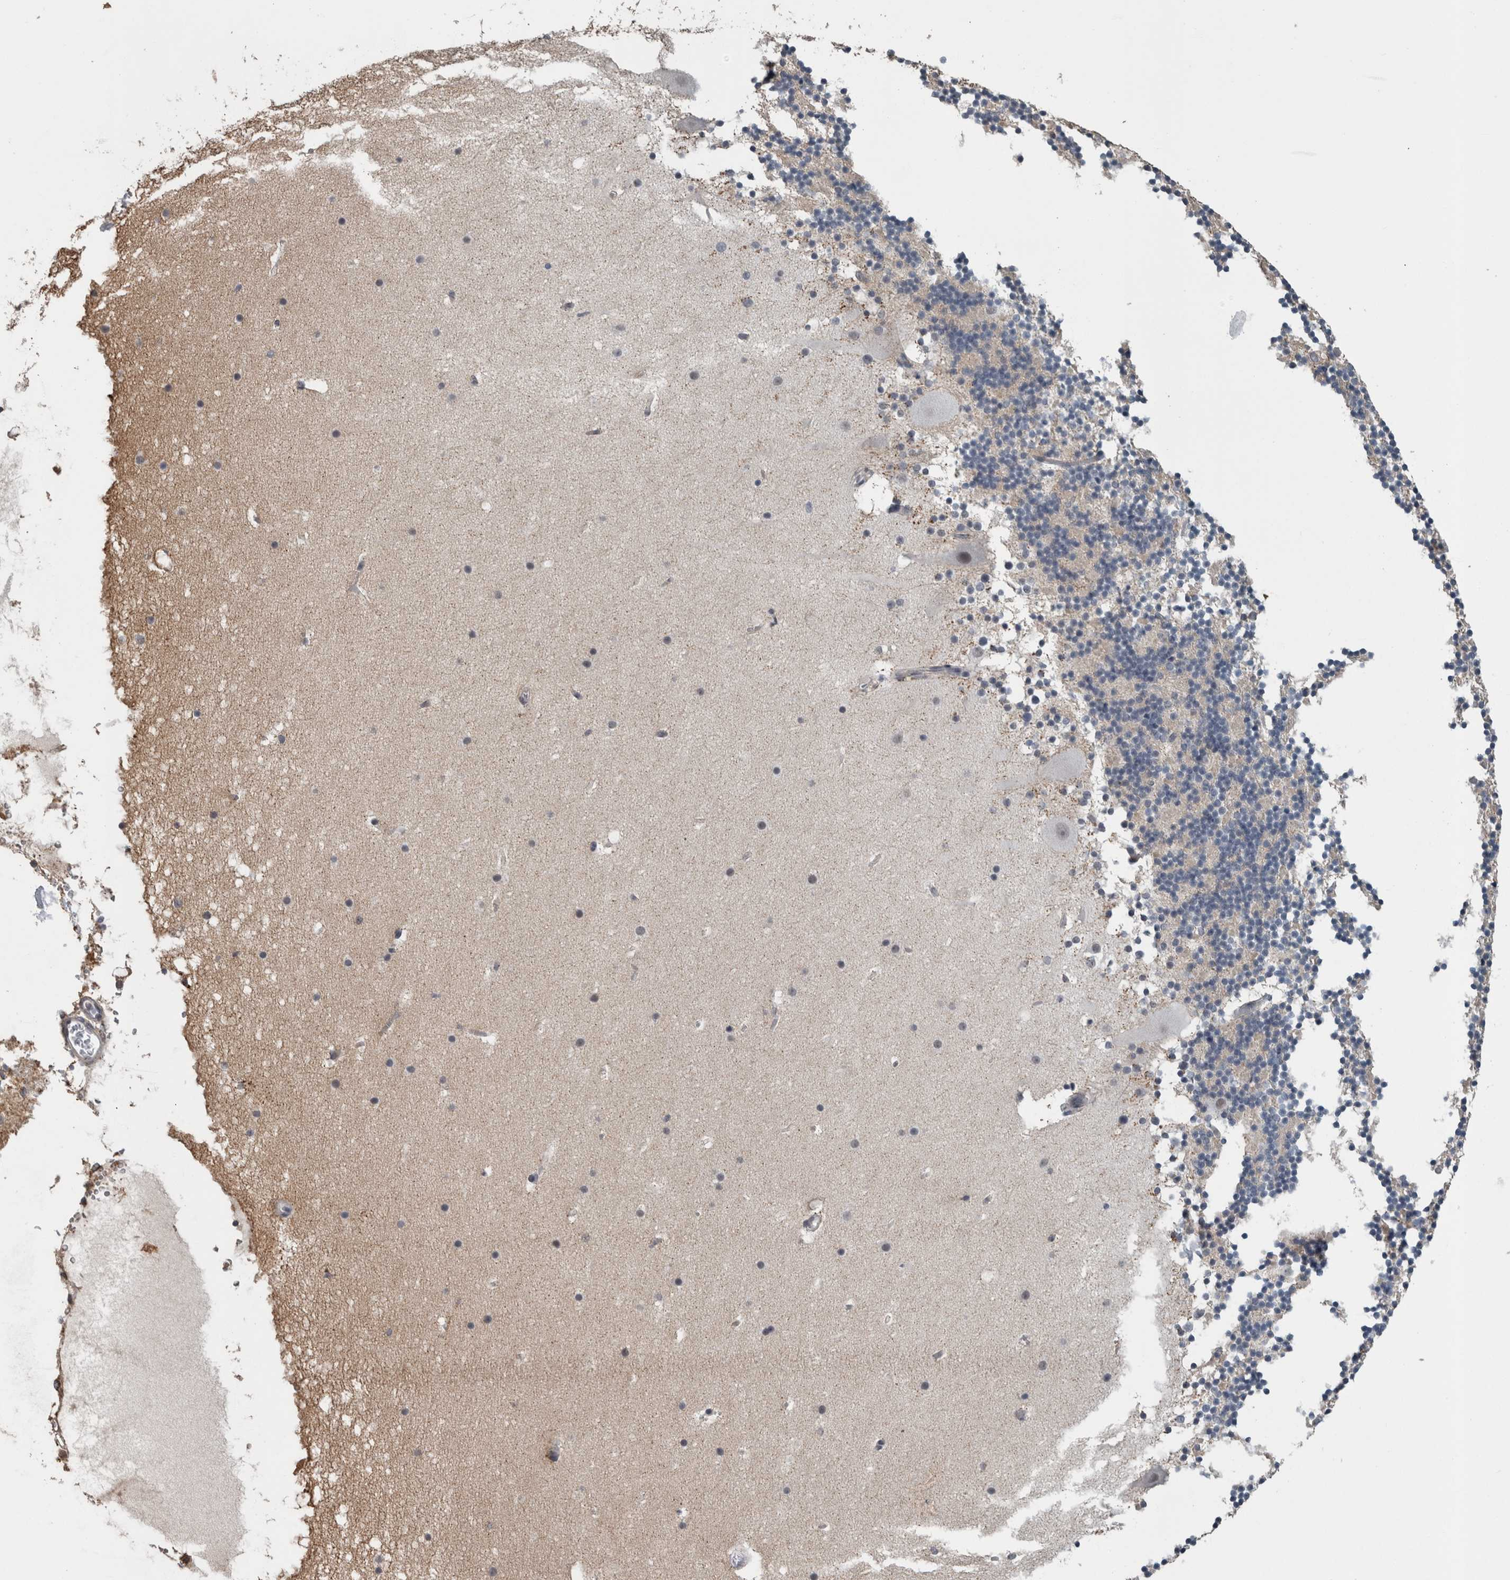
{"staining": {"intensity": "negative", "quantity": "none", "location": "none"}, "tissue": "cerebellum", "cell_type": "Cells in granular layer", "image_type": "normal", "snomed": [{"axis": "morphology", "description": "Normal tissue, NOS"}, {"axis": "topography", "description": "Cerebellum"}], "caption": "An immunohistochemistry histopathology image of benign cerebellum is shown. There is no staining in cells in granular layer of cerebellum.", "gene": "ACSF2", "patient": {"sex": "male", "age": 57}}